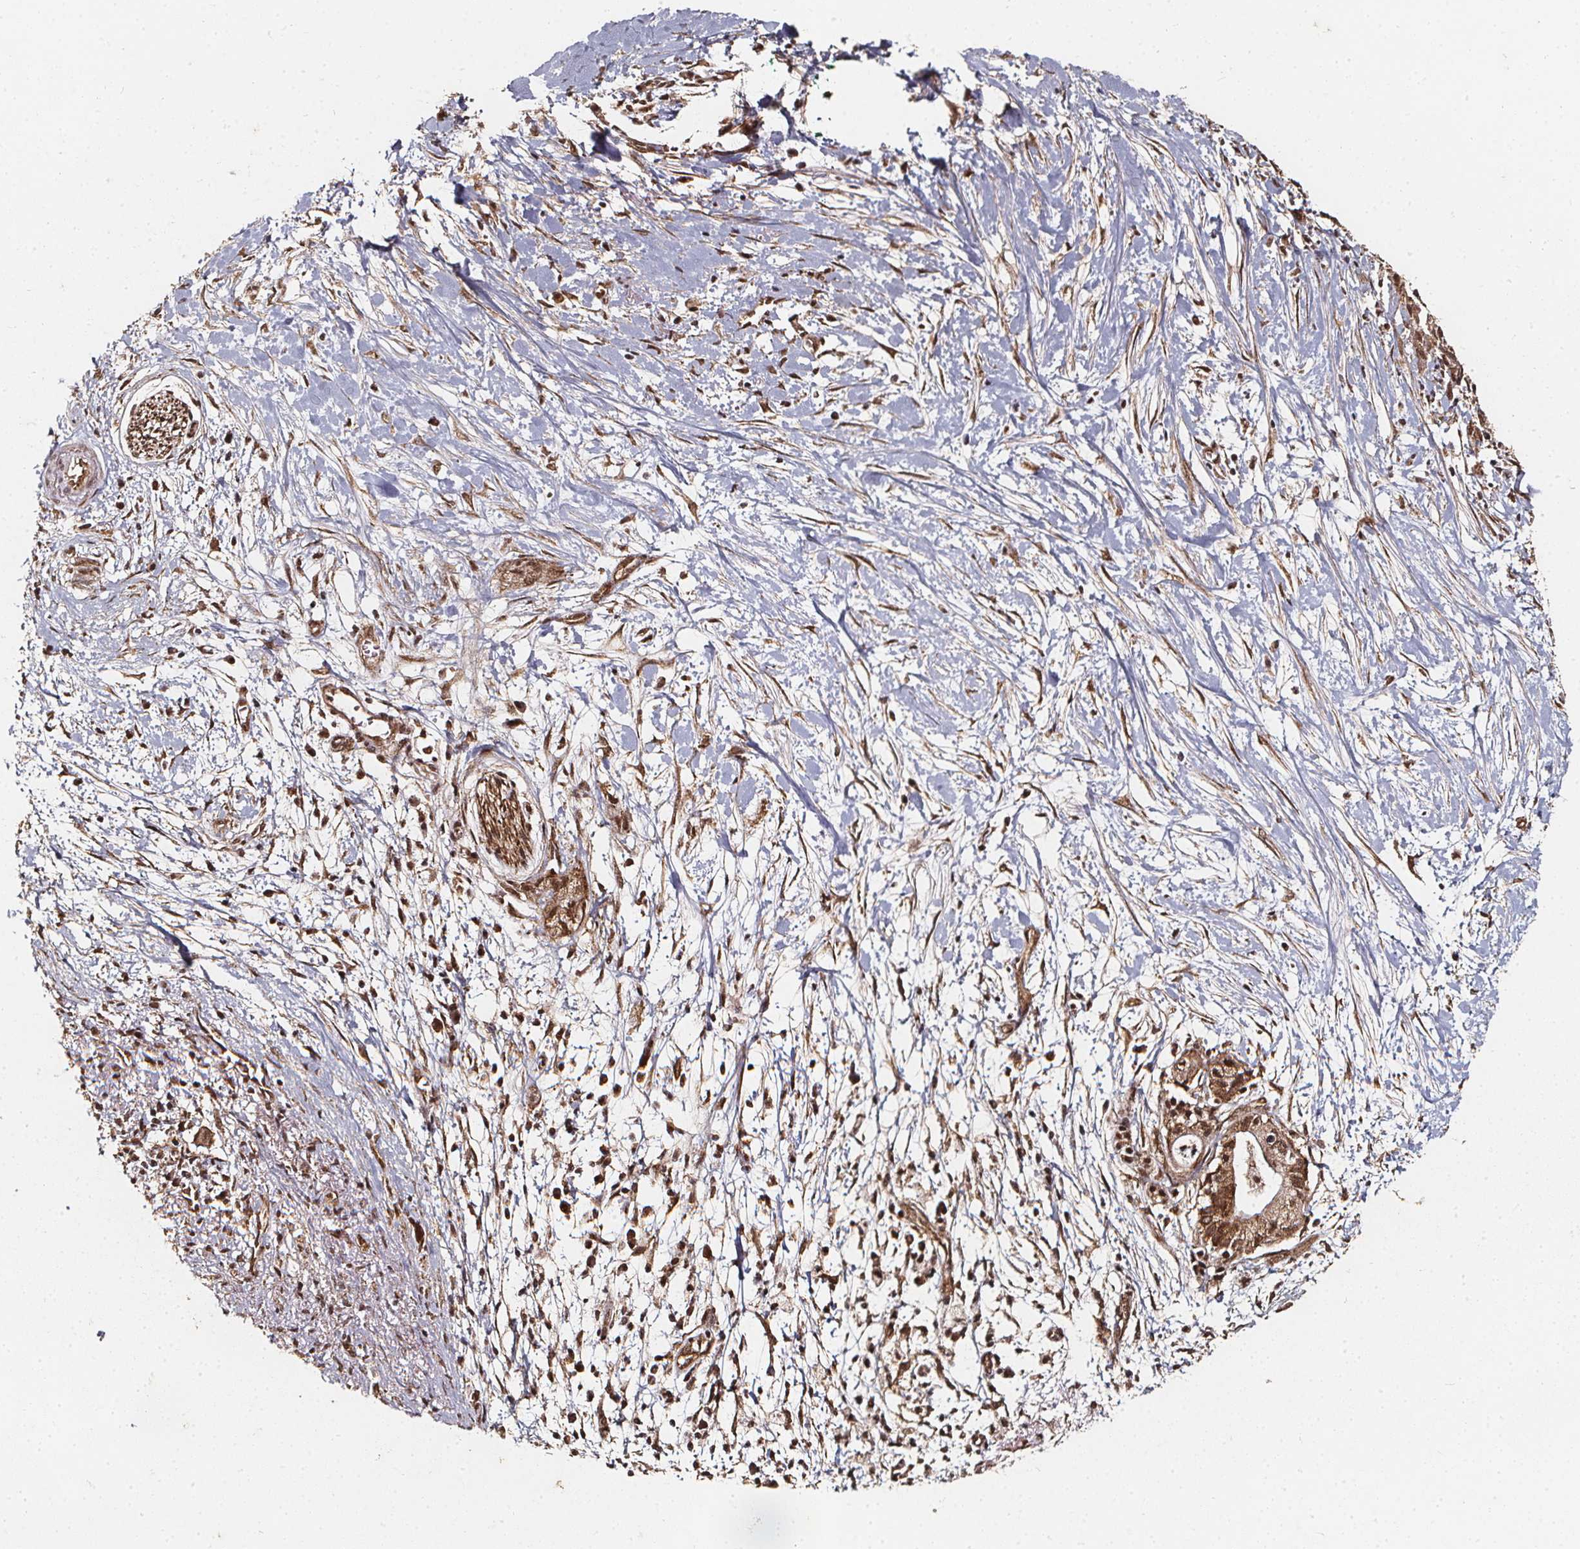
{"staining": {"intensity": "strong", "quantity": ">75%", "location": "cytoplasmic/membranous,nuclear"}, "tissue": "pancreatic cancer", "cell_type": "Tumor cells", "image_type": "cancer", "snomed": [{"axis": "morphology", "description": "Normal tissue, NOS"}, {"axis": "morphology", "description": "Adenocarcinoma, NOS"}, {"axis": "topography", "description": "Lymph node"}, {"axis": "topography", "description": "Pancreas"}], "caption": "DAB (3,3'-diaminobenzidine) immunohistochemical staining of pancreatic cancer shows strong cytoplasmic/membranous and nuclear protein expression in approximately >75% of tumor cells. (DAB (3,3'-diaminobenzidine) = brown stain, brightfield microscopy at high magnification).", "gene": "SMN1", "patient": {"sex": "female", "age": 58}}